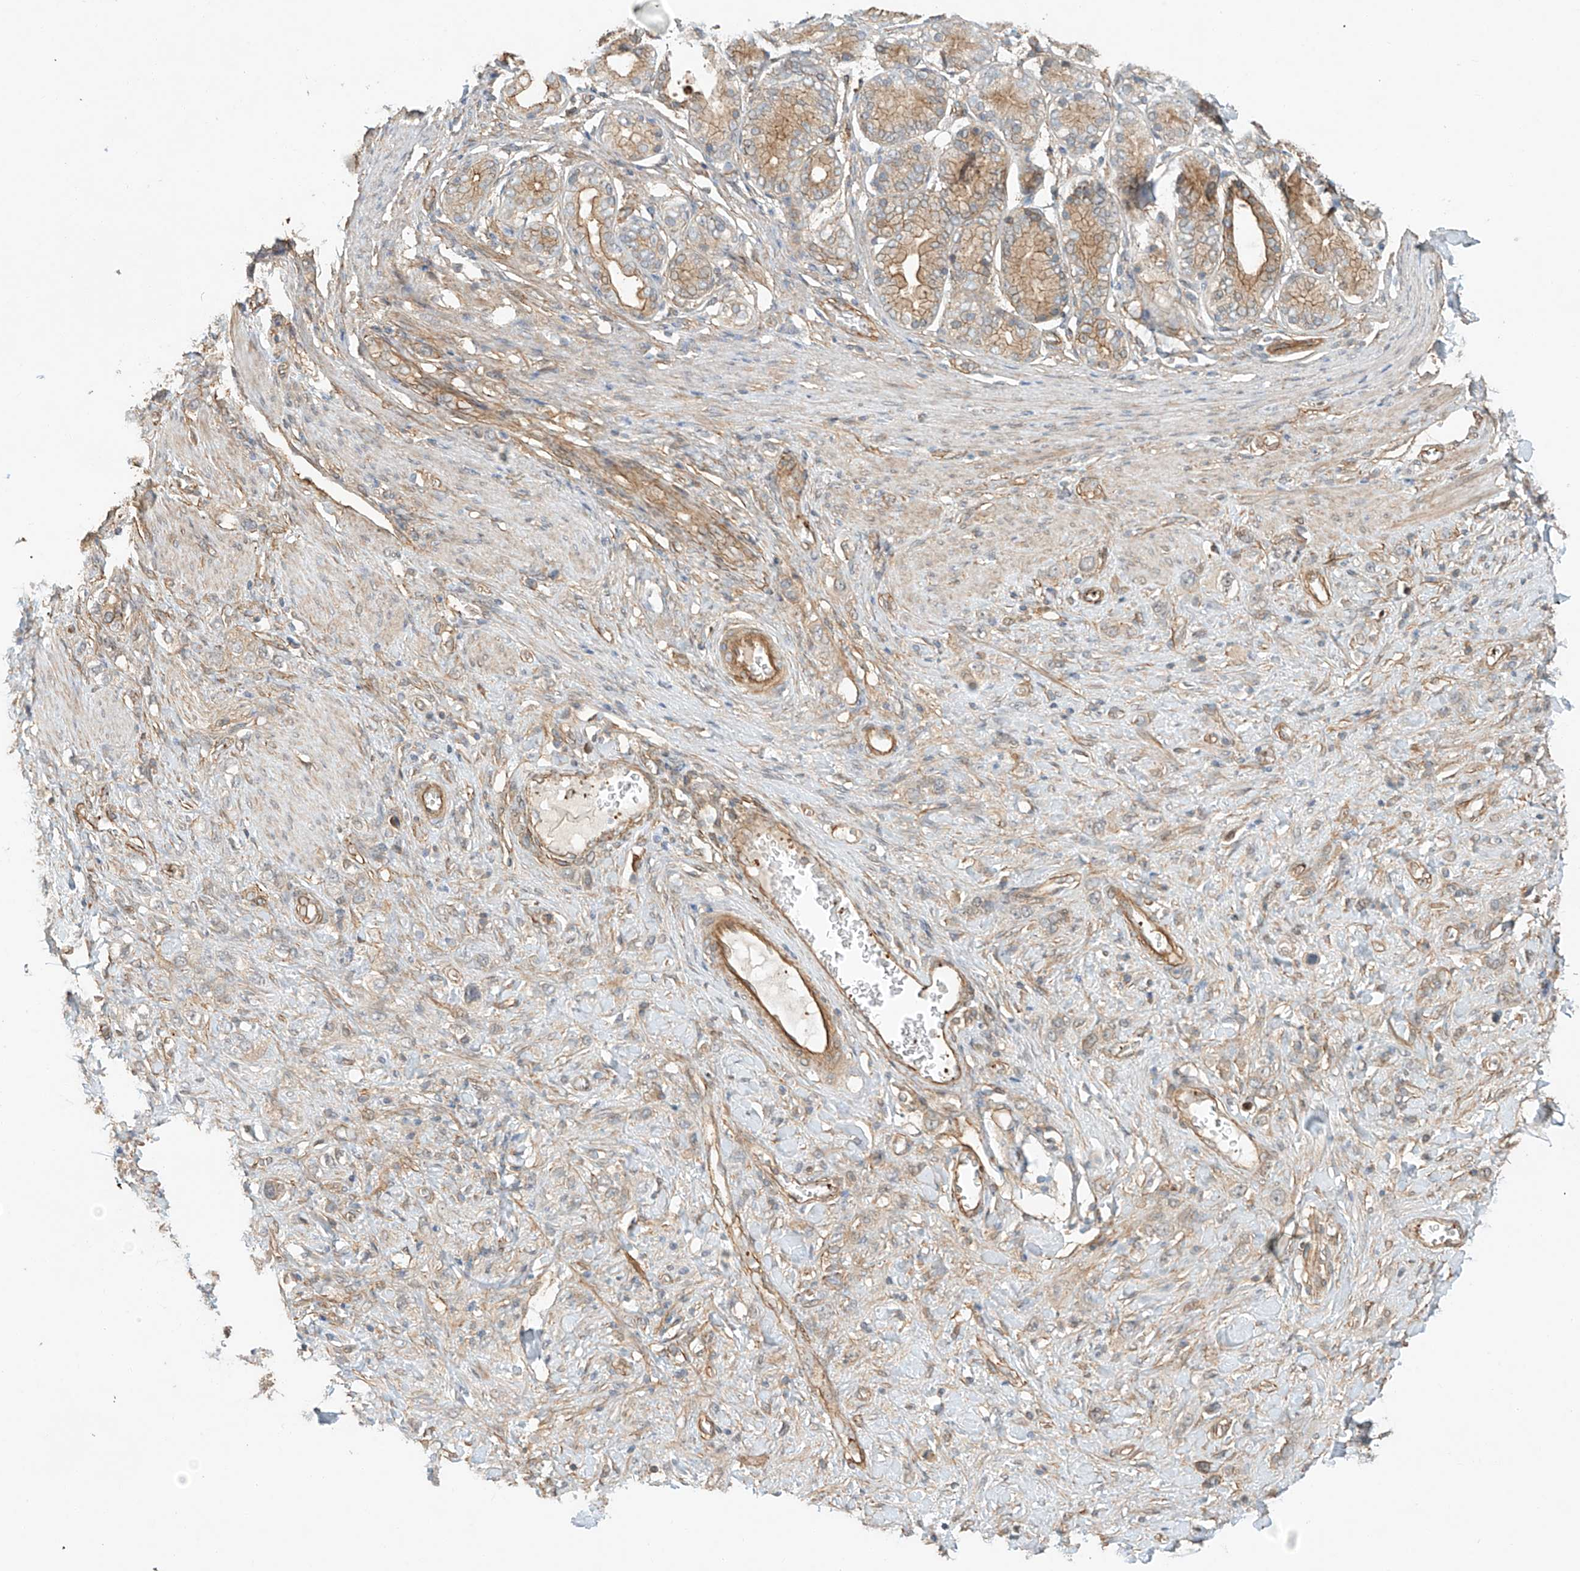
{"staining": {"intensity": "moderate", "quantity": "25%-75%", "location": "cytoplasmic/membranous"}, "tissue": "stomach cancer", "cell_type": "Tumor cells", "image_type": "cancer", "snomed": [{"axis": "morphology", "description": "Normal tissue, NOS"}, {"axis": "morphology", "description": "Adenocarcinoma, NOS"}, {"axis": "topography", "description": "Stomach, upper"}, {"axis": "topography", "description": "Stomach"}], "caption": "Immunohistochemical staining of adenocarcinoma (stomach) demonstrates medium levels of moderate cytoplasmic/membranous expression in about 25%-75% of tumor cells. (brown staining indicates protein expression, while blue staining denotes nuclei).", "gene": "CSMD3", "patient": {"sex": "female", "age": 65}}